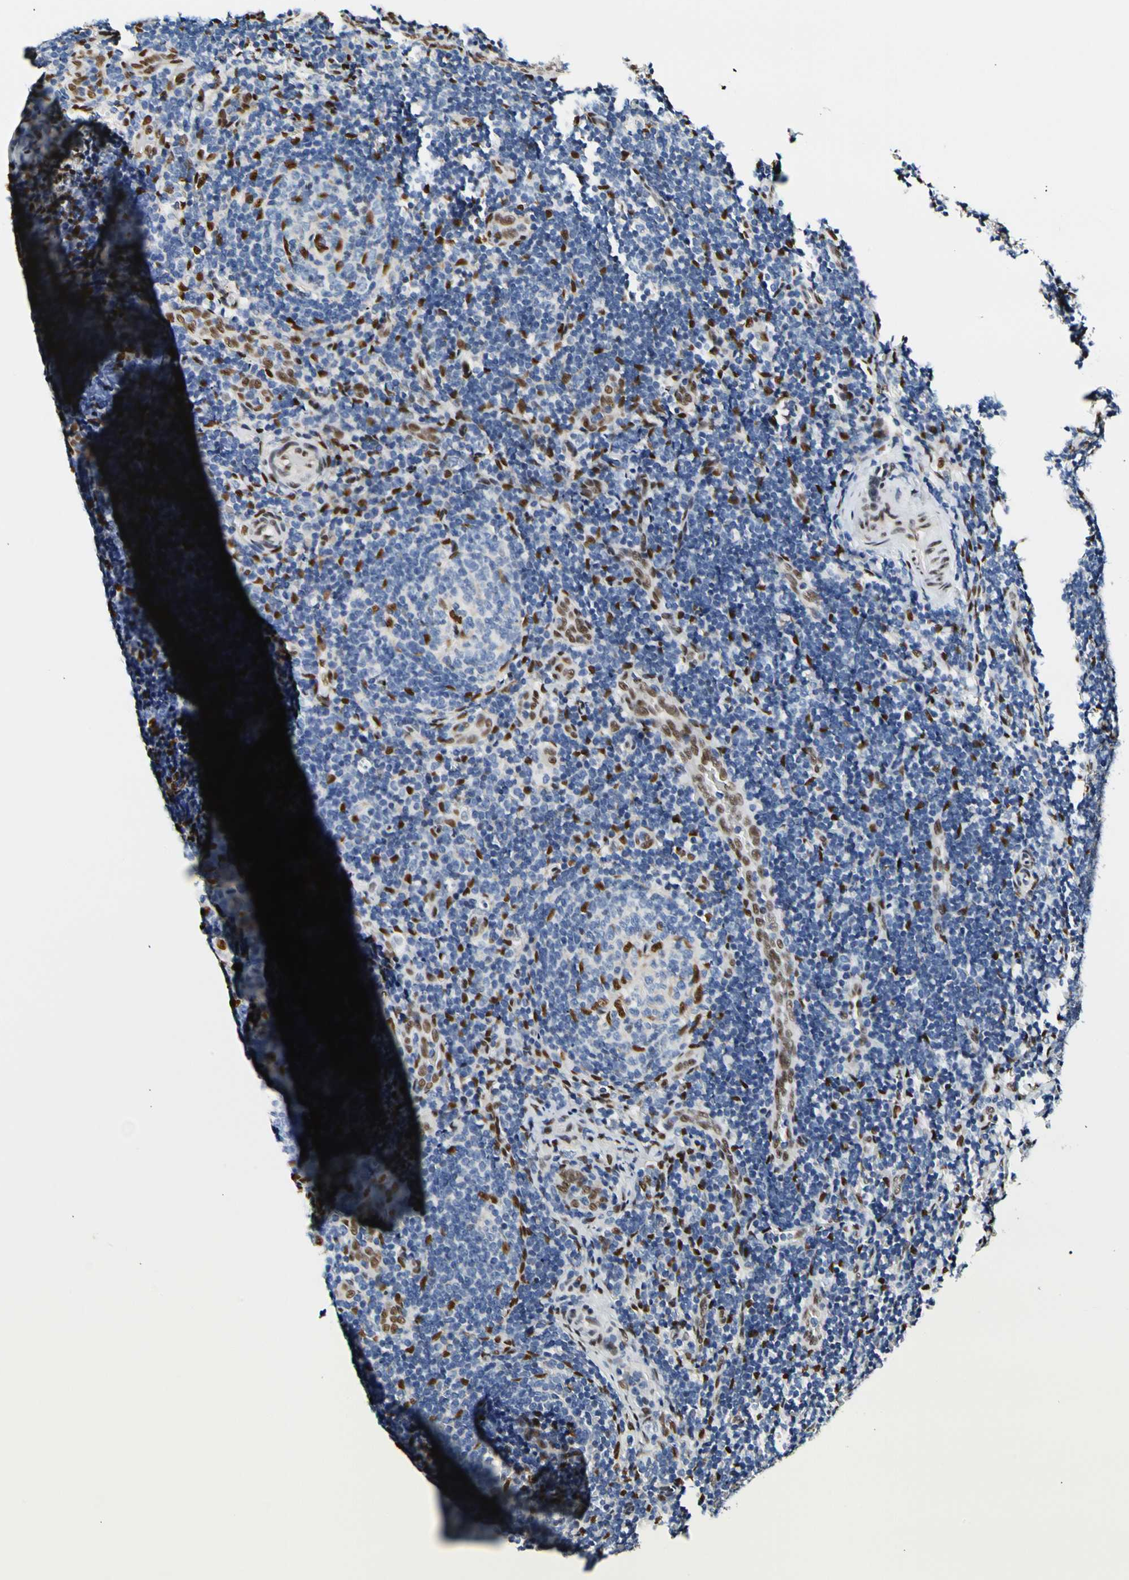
{"staining": {"intensity": "strong", "quantity": "<25%", "location": "nuclear"}, "tissue": "lymph node", "cell_type": "Germinal center cells", "image_type": "normal", "snomed": [{"axis": "morphology", "description": "Normal tissue, NOS"}, {"axis": "topography", "description": "Lymph node"}], "caption": "Brown immunohistochemical staining in benign lymph node shows strong nuclear expression in approximately <25% of germinal center cells.", "gene": "NFIA", "patient": {"sex": "female", "age": 14}}